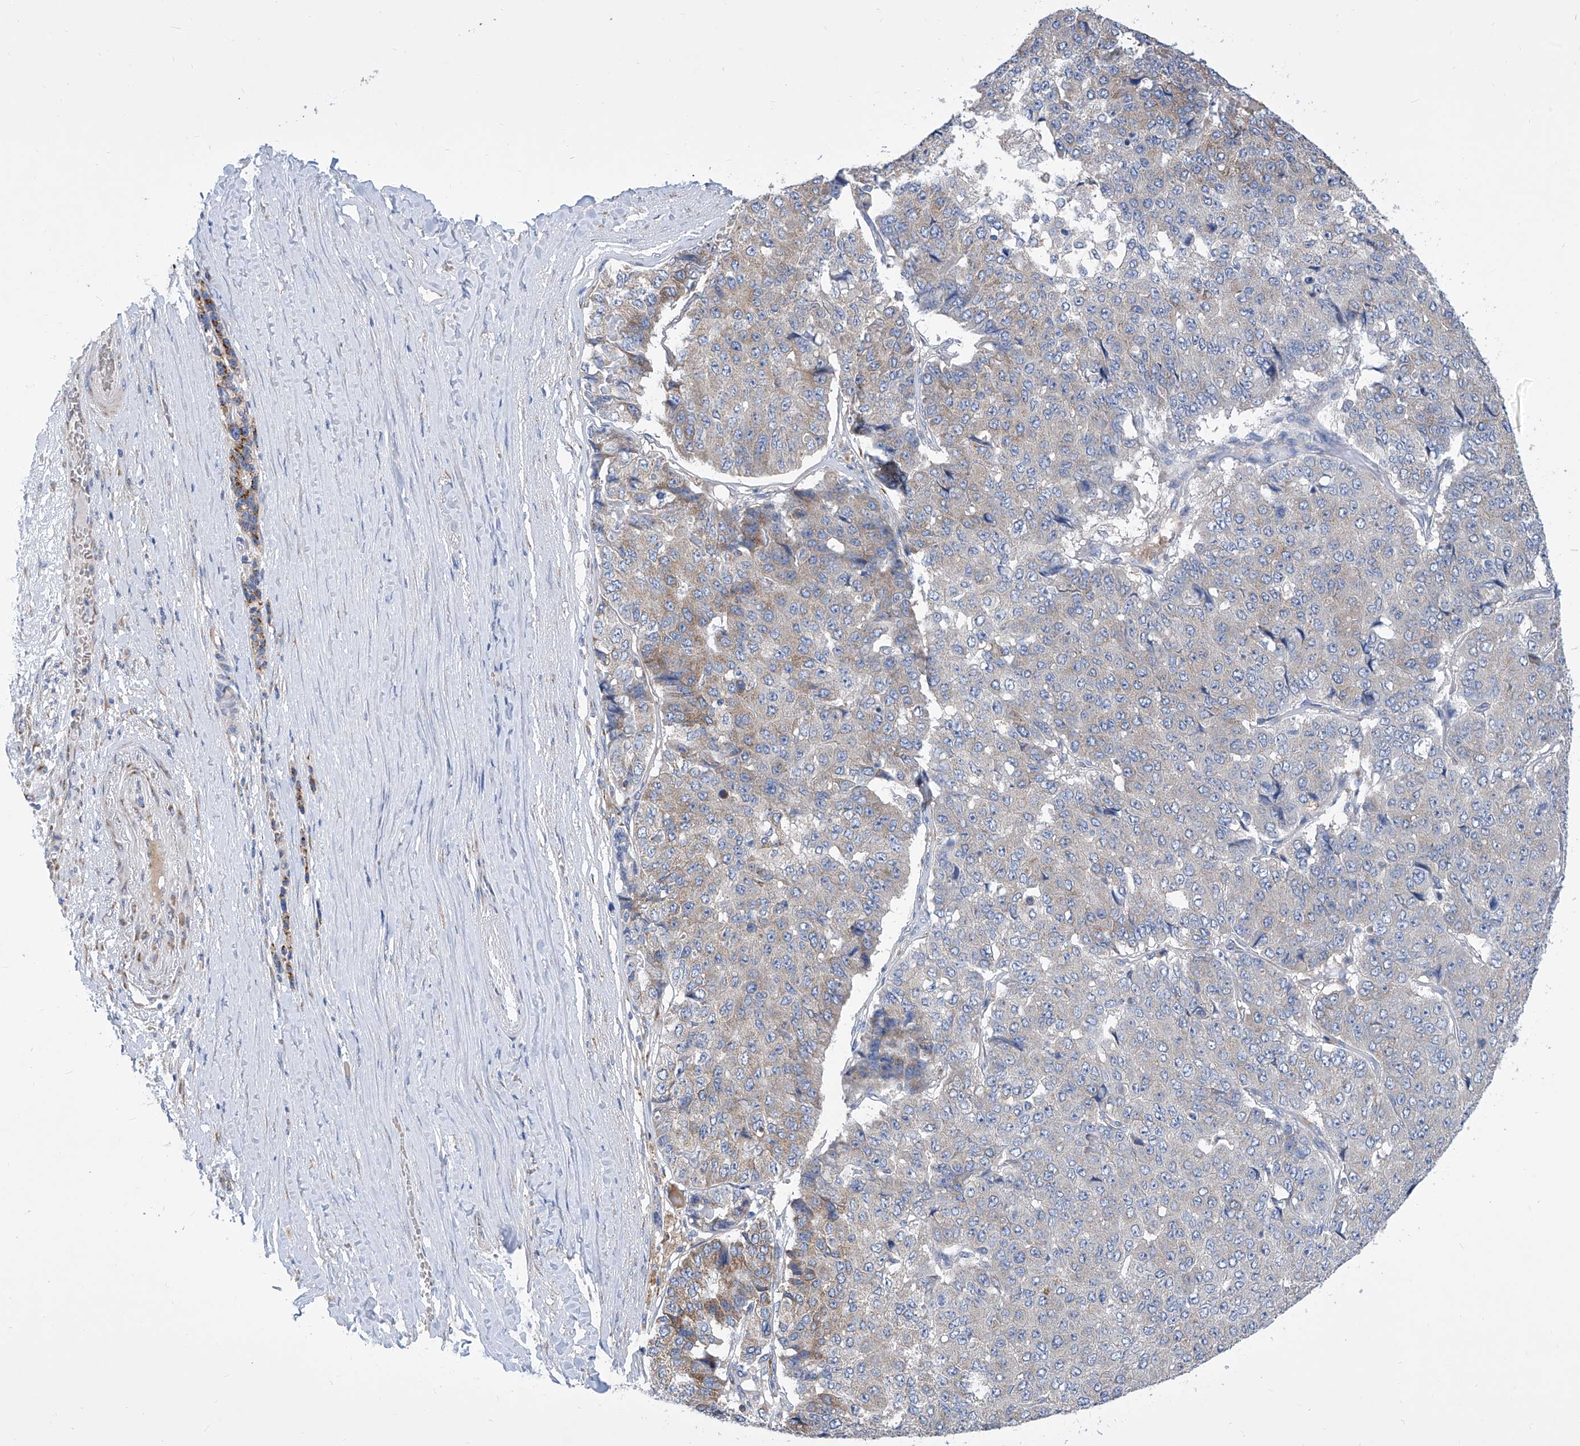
{"staining": {"intensity": "moderate", "quantity": "<25%", "location": "cytoplasmic/membranous"}, "tissue": "pancreatic cancer", "cell_type": "Tumor cells", "image_type": "cancer", "snomed": [{"axis": "morphology", "description": "Adenocarcinoma, NOS"}, {"axis": "topography", "description": "Pancreas"}], "caption": "High-magnification brightfield microscopy of pancreatic adenocarcinoma stained with DAB (brown) and counterstained with hematoxylin (blue). tumor cells exhibit moderate cytoplasmic/membranous expression is appreciated in approximately<25% of cells. The protein of interest is shown in brown color, while the nuclei are stained blue.", "gene": "TJAP1", "patient": {"sex": "male", "age": 50}}